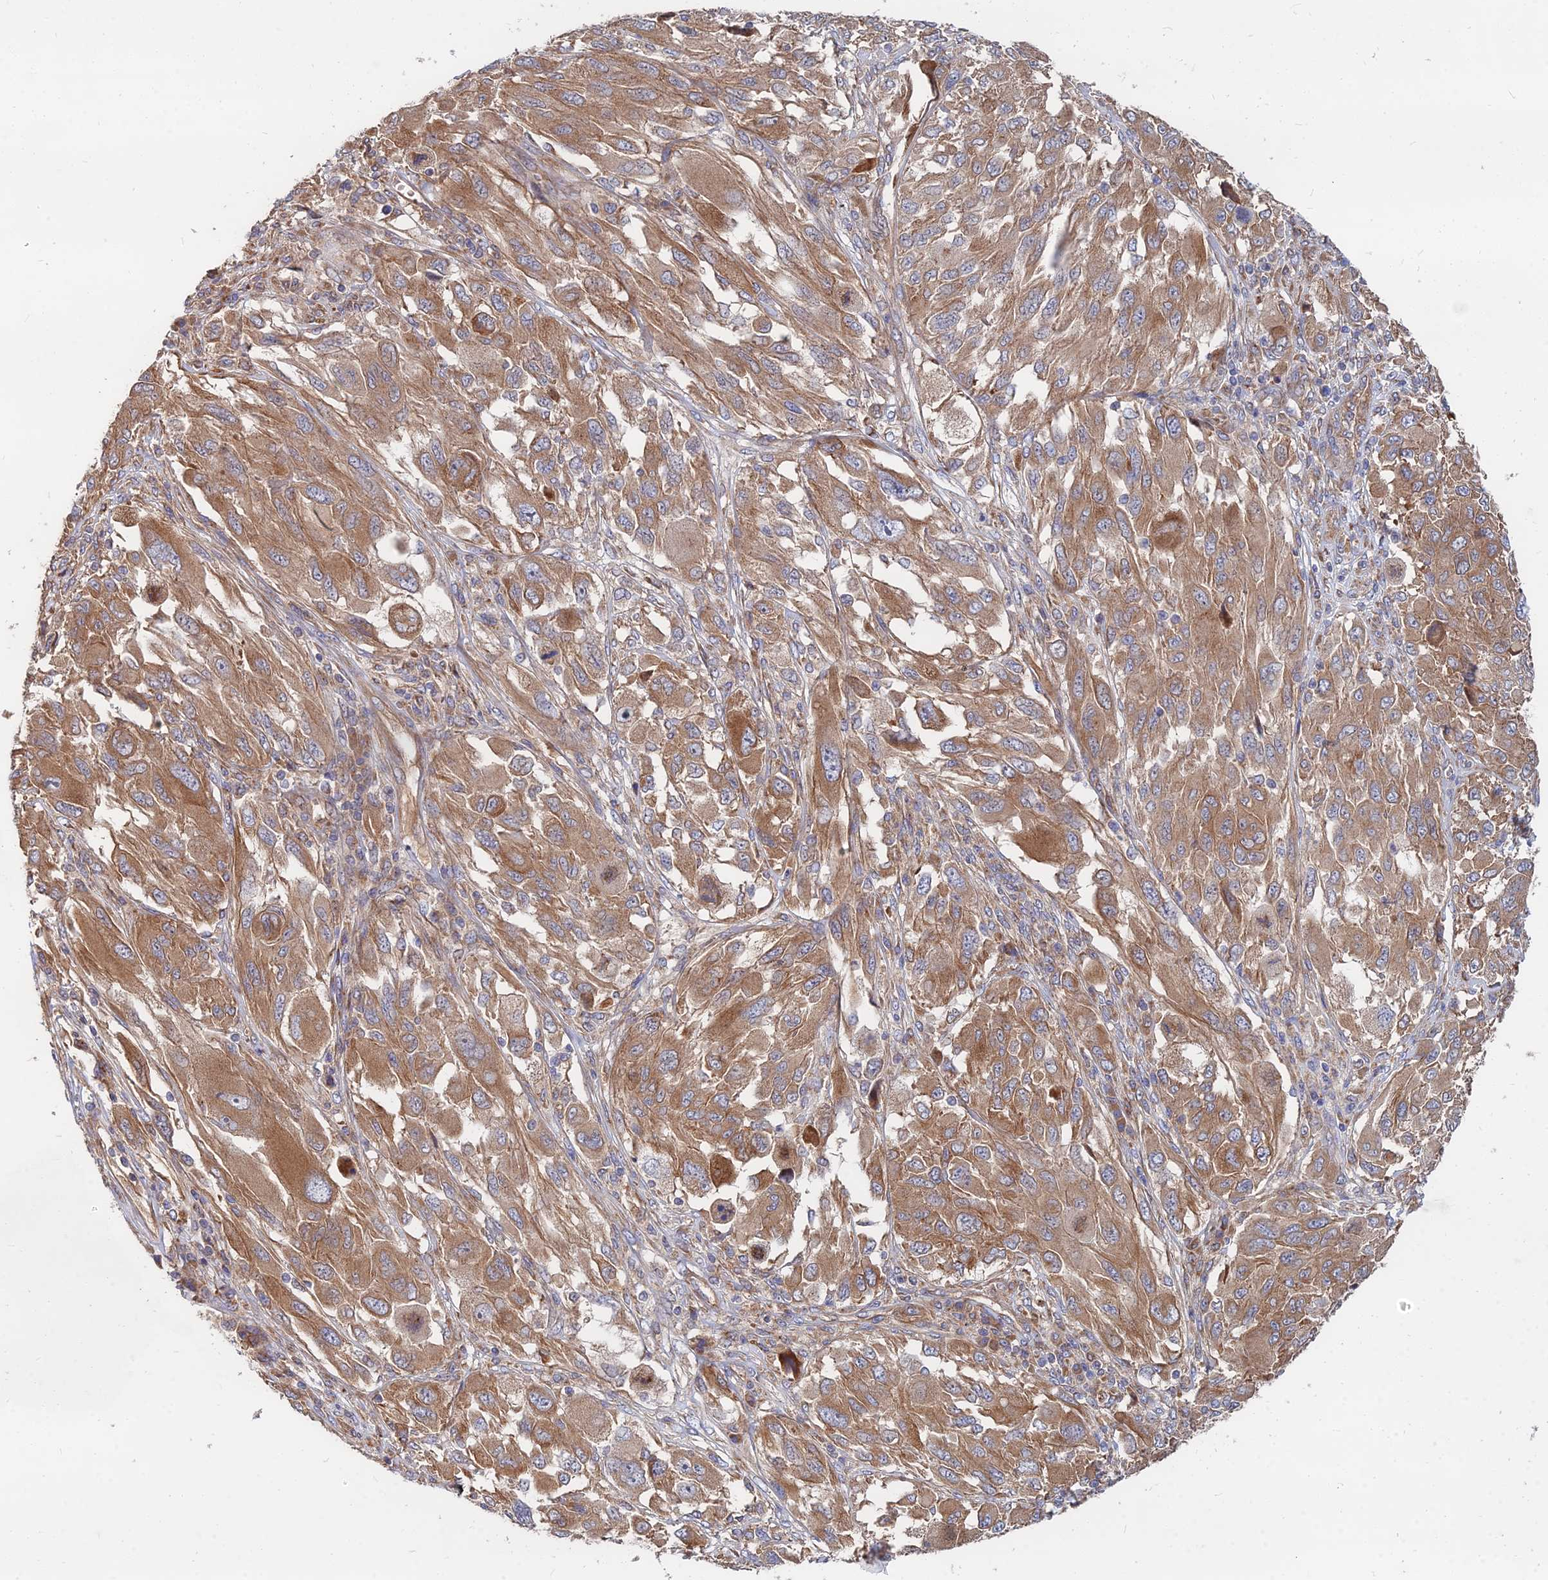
{"staining": {"intensity": "moderate", "quantity": ">75%", "location": "cytoplasmic/membranous"}, "tissue": "melanoma", "cell_type": "Tumor cells", "image_type": "cancer", "snomed": [{"axis": "morphology", "description": "Malignant melanoma, NOS"}, {"axis": "topography", "description": "Skin"}], "caption": "Immunohistochemistry of human malignant melanoma displays medium levels of moderate cytoplasmic/membranous positivity in about >75% of tumor cells.", "gene": "CCZ1", "patient": {"sex": "female", "age": 91}}